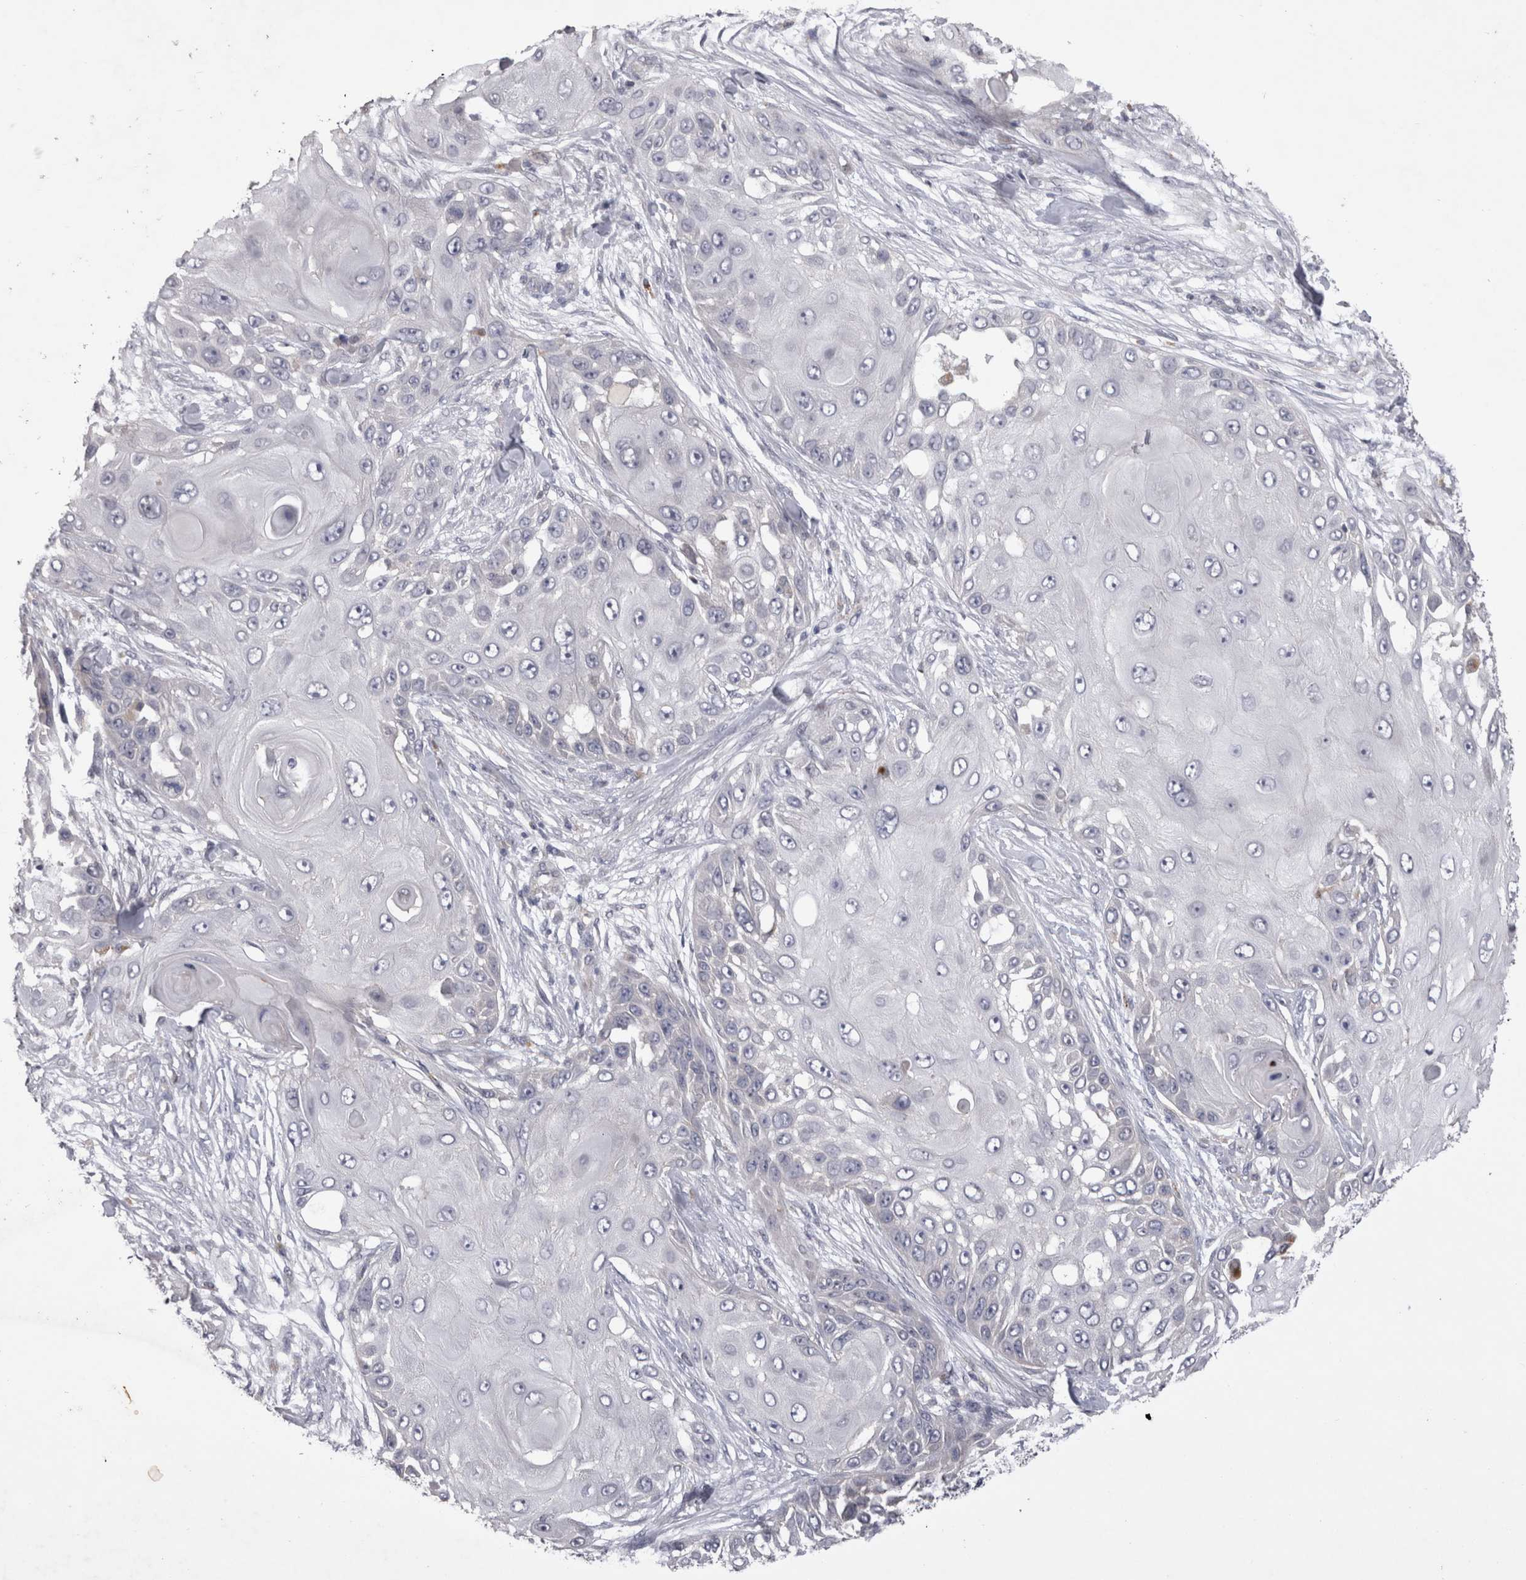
{"staining": {"intensity": "negative", "quantity": "none", "location": "none"}, "tissue": "skin cancer", "cell_type": "Tumor cells", "image_type": "cancer", "snomed": [{"axis": "morphology", "description": "Squamous cell carcinoma, NOS"}, {"axis": "topography", "description": "Skin"}], "caption": "A high-resolution image shows immunohistochemistry (IHC) staining of squamous cell carcinoma (skin), which displays no significant staining in tumor cells.", "gene": "CTBS", "patient": {"sex": "female", "age": 44}}